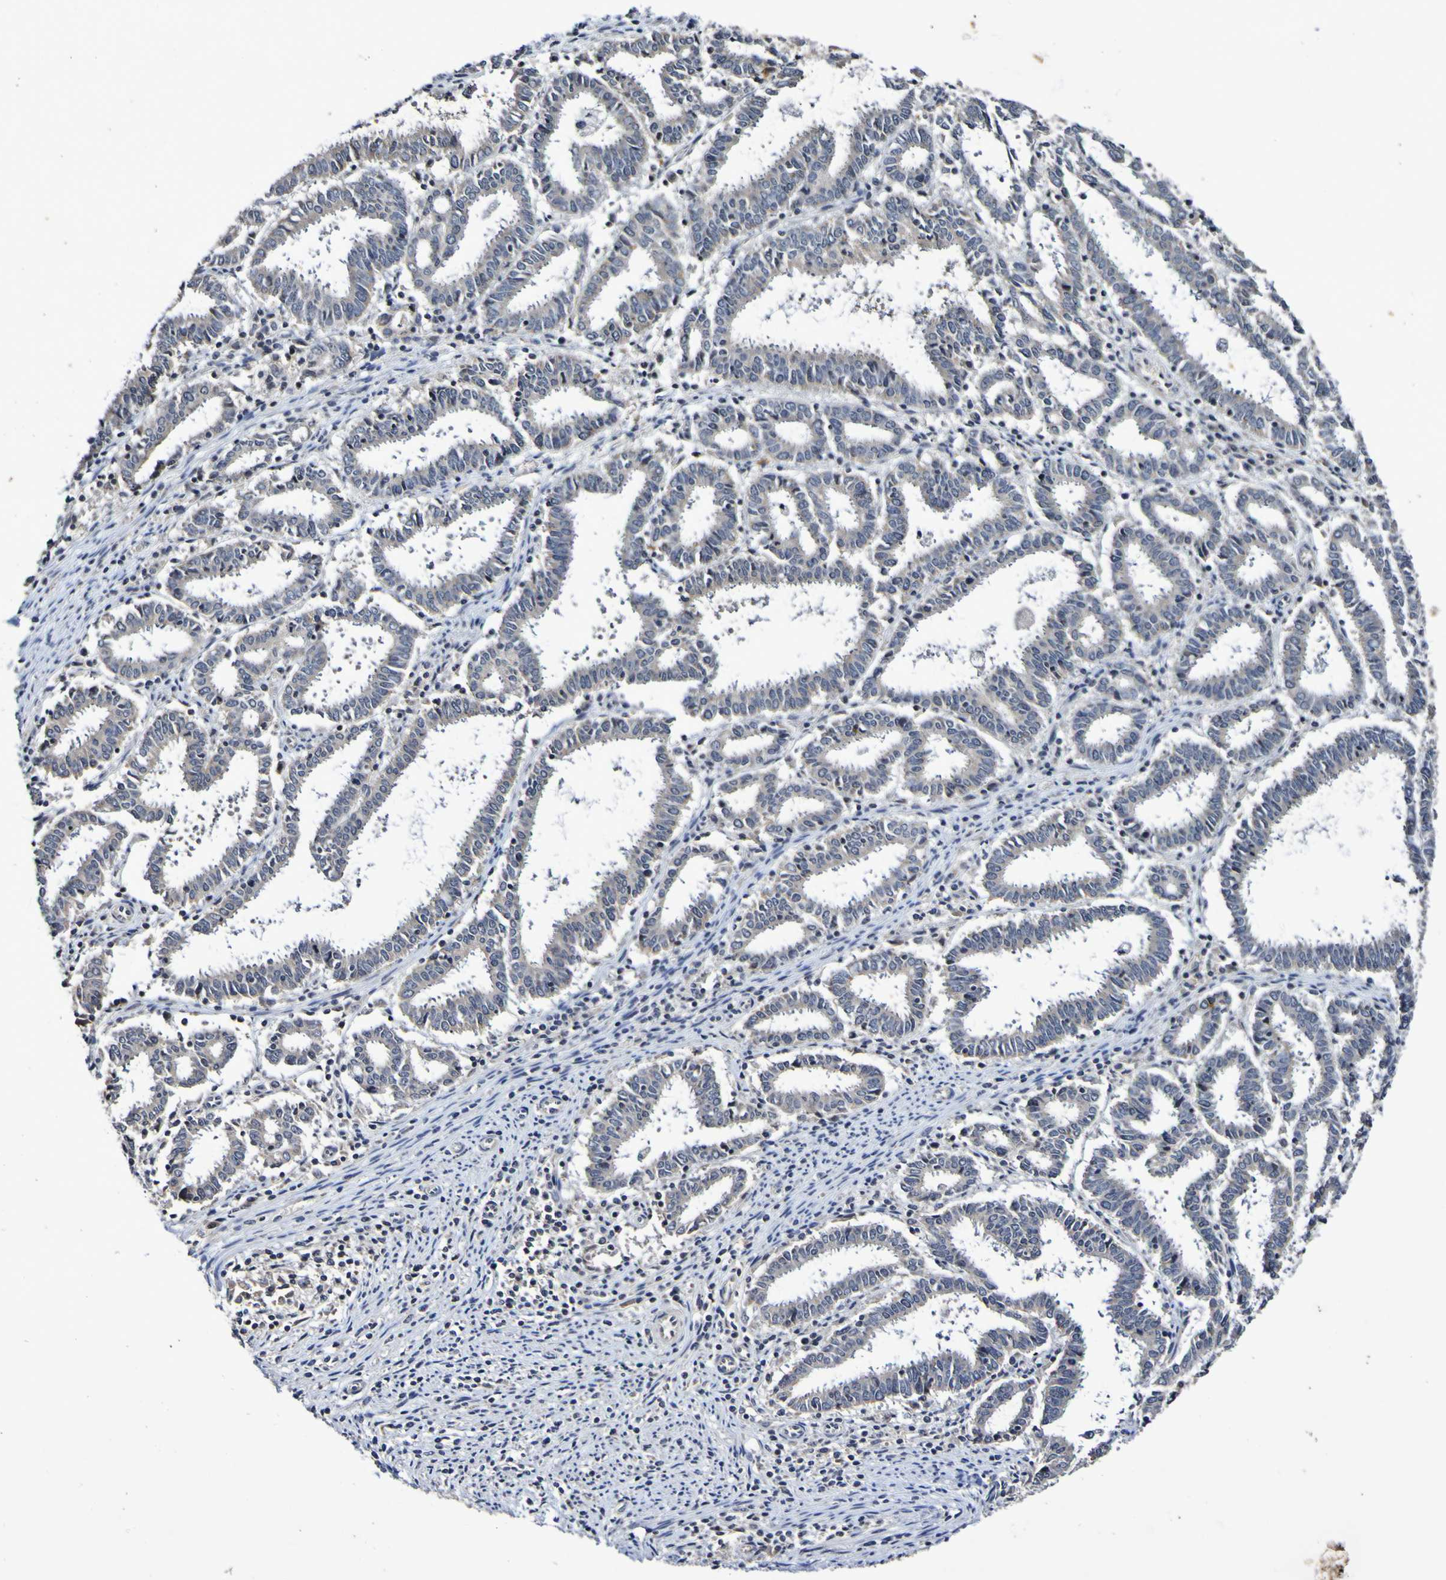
{"staining": {"intensity": "weak", "quantity": ">75%", "location": "cytoplasmic/membranous"}, "tissue": "endometrial cancer", "cell_type": "Tumor cells", "image_type": "cancer", "snomed": [{"axis": "morphology", "description": "Adenocarcinoma, NOS"}, {"axis": "topography", "description": "Uterus"}], "caption": "This histopathology image reveals endometrial adenocarcinoma stained with immunohistochemistry to label a protein in brown. The cytoplasmic/membranous of tumor cells show weak positivity for the protein. Nuclei are counter-stained blue.", "gene": "PTP4A2", "patient": {"sex": "female", "age": 83}}